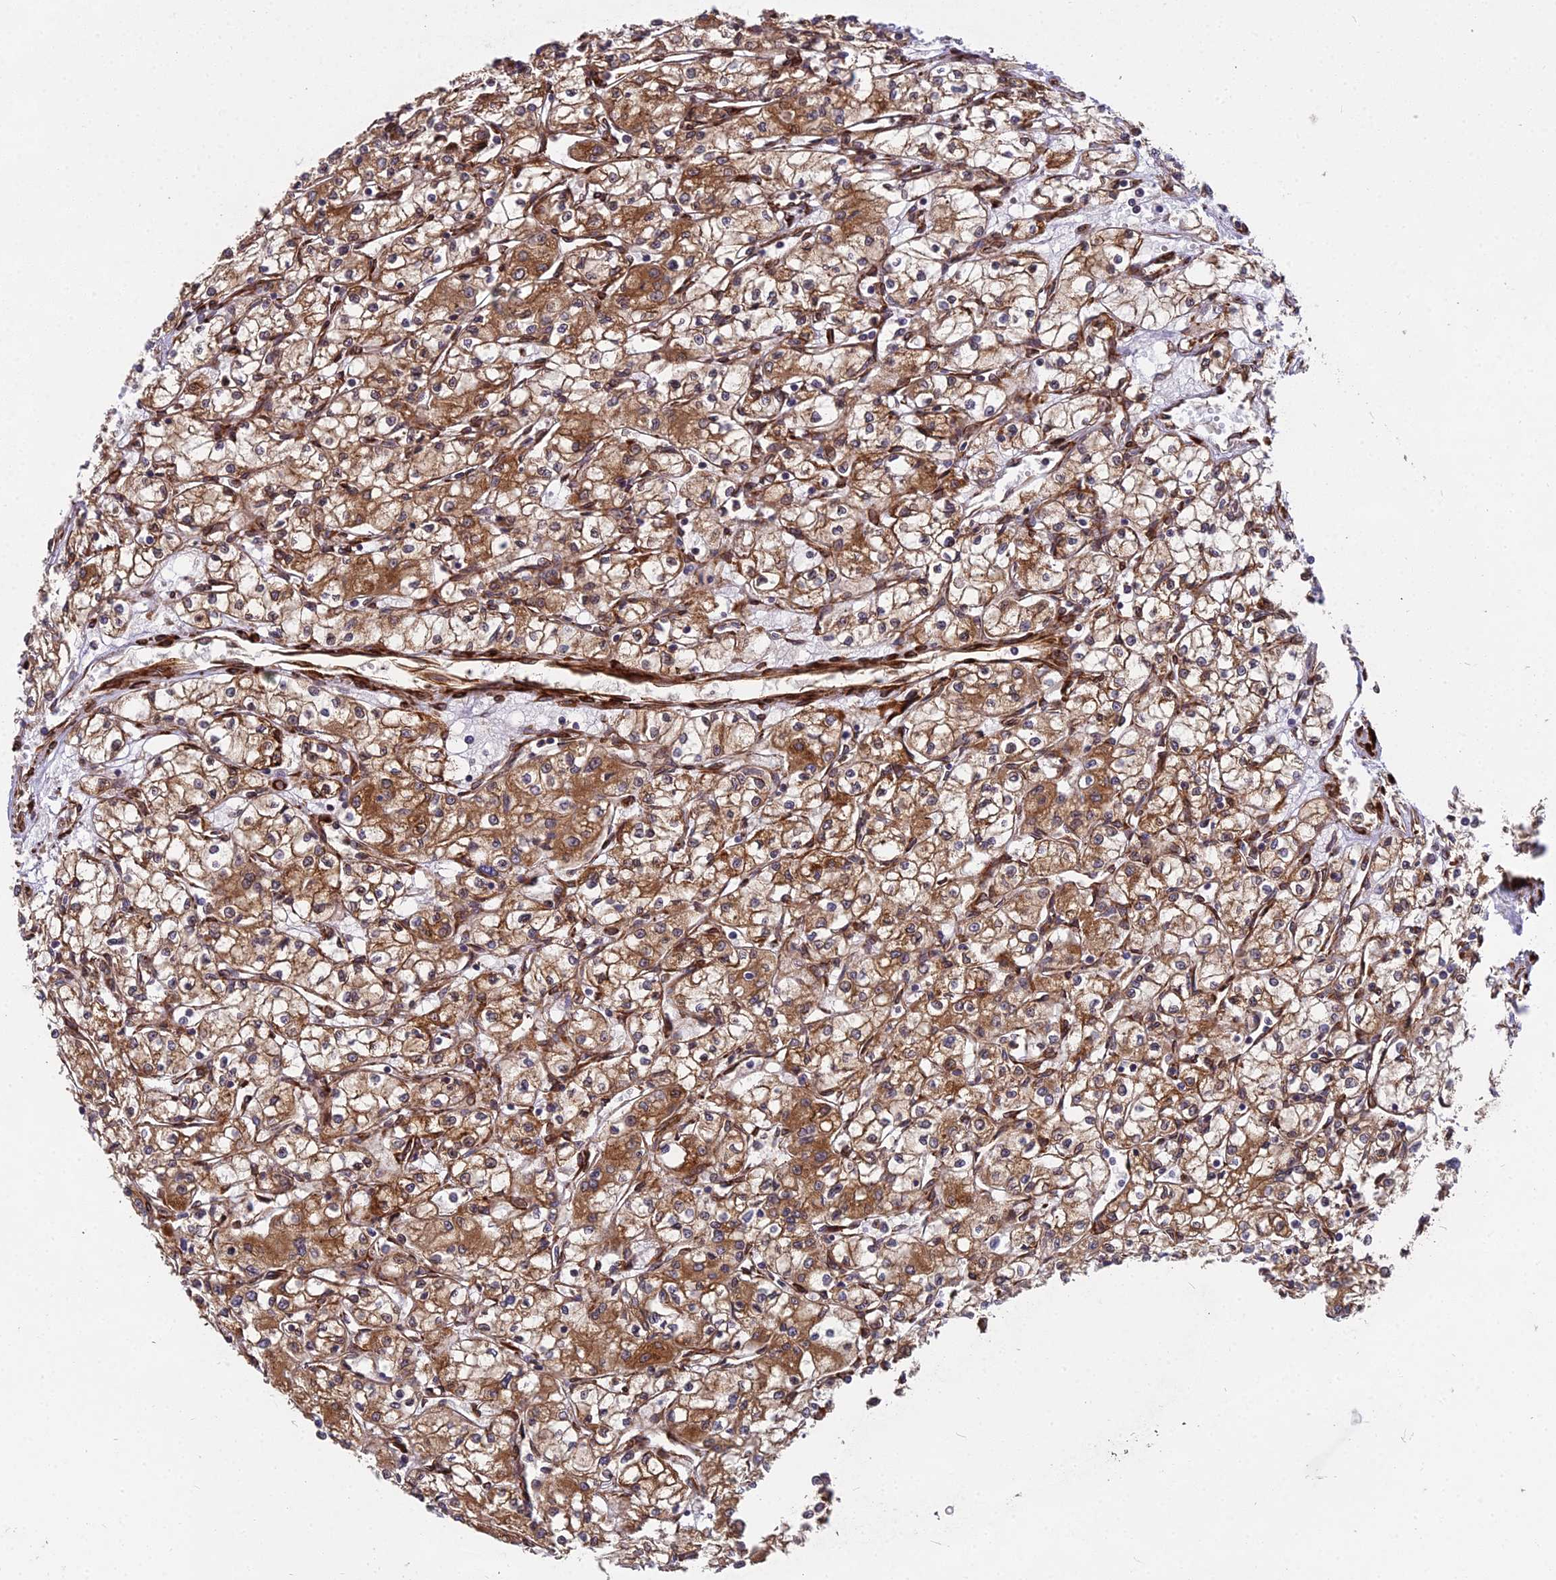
{"staining": {"intensity": "moderate", "quantity": "25%-75%", "location": "cytoplasmic/membranous"}, "tissue": "renal cancer", "cell_type": "Tumor cells", "image_type": "cancer", "snomed": [{"axis": "morphology", "description": "Adenocarcinoma, NOS"}, {"axis": "topography", "description": "Kidney"}], "caption": "Immunohistochemical staining of renal cancer shows medium levels of moderate cytoplasmic/membranous staining in approximately 25%-75% of tumor cells.", "gene": "NDUFAF7", "patient": {"sex": "male", "age": 59}}